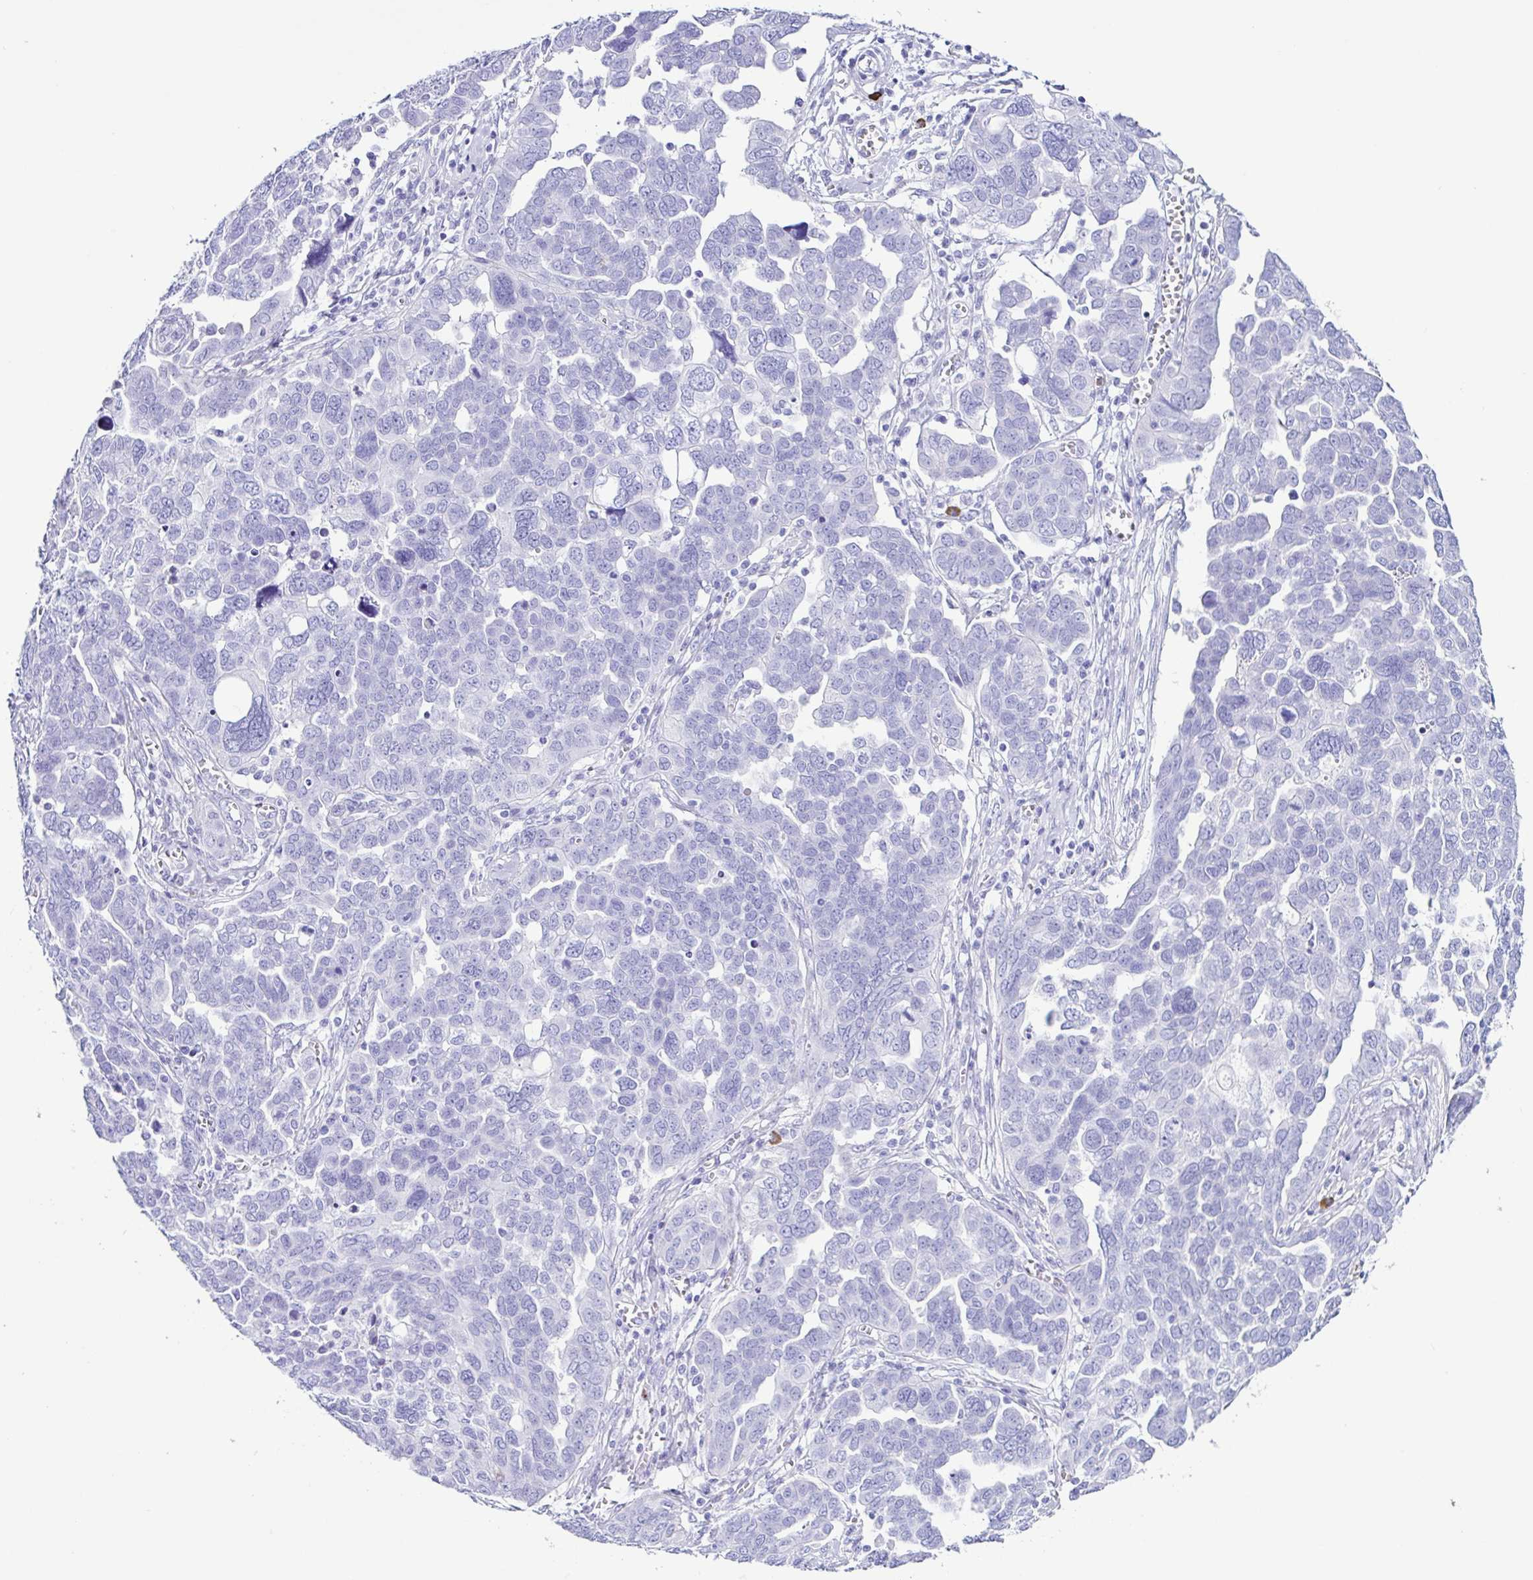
{"staining": {"intensity": "negative", "quantity": "none", "location": "none"}, "tissue": "ovarian cancer", "cell_type": "Tumor cells", "image_type": "cancer", "snomed": [{"axis": "morphology", "description": "Cystadenocarcinoma, serous, NOS"}, {"axis": "topography", "description": "Ovary"}], "caption": "Tumor cells are negative for brown protein staining in ovarian cancer (serous cystadenocarcinoma).", "gene": "PIGF", "patient": {"sex": "female", "age": 59}}